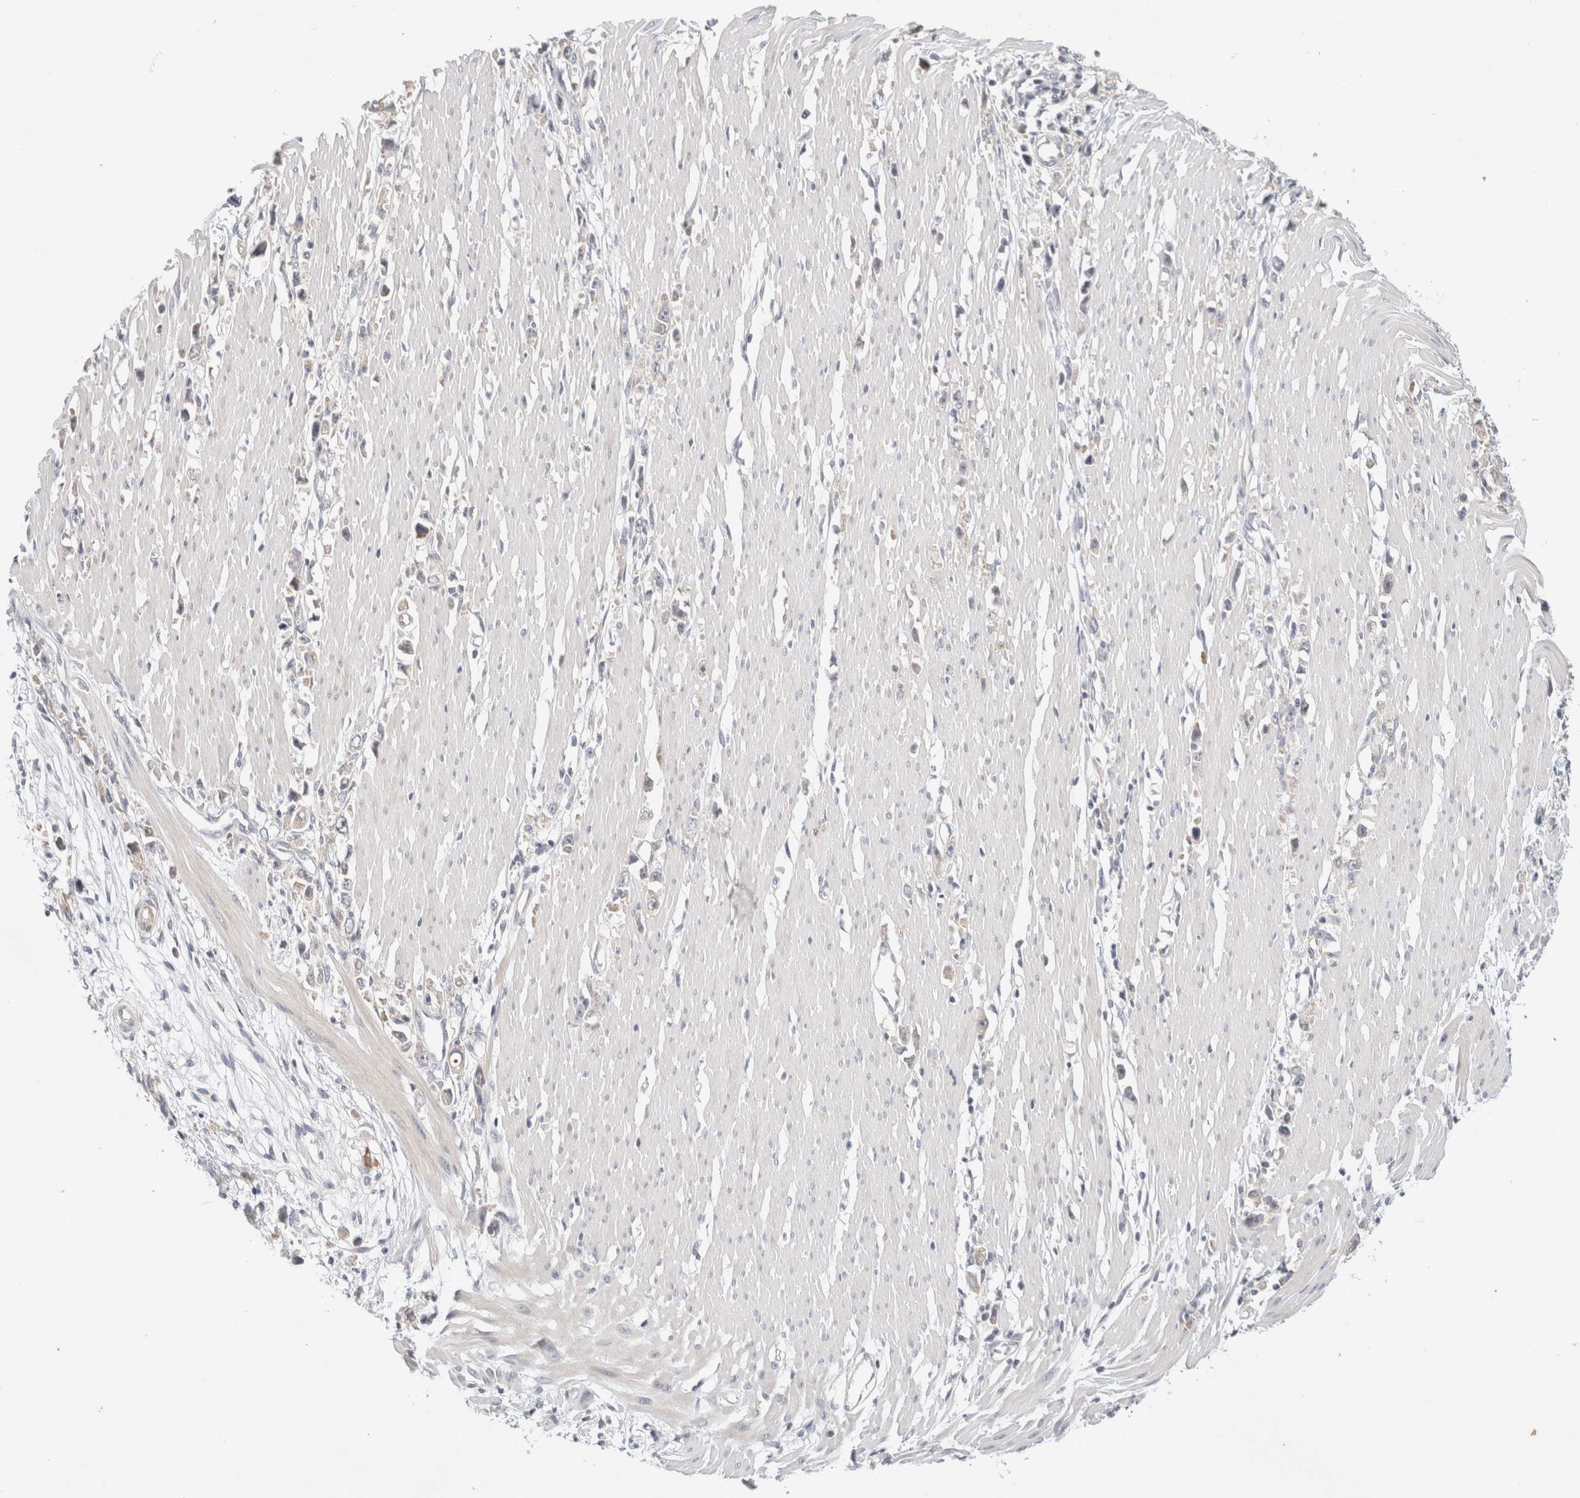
{"staining": {"intensity": "negative", "quantity": "none", "location": "none"}, "tissue": "stomach cancer", "cell_type": "Tumor cells", "image_type": "cancer", "snomed": [{"axis": "morphology", "description": "Adenocarcinoma, NOS"}, {"axis": "topography", "description": "Stomach"}], "caption": "A histopathology image of stomach adenocarcinoma stained for a protein exhibits no brown staining in tumor cells.", "gene": "SPRTN", "patient": {"sex": "female", "age": 59}}